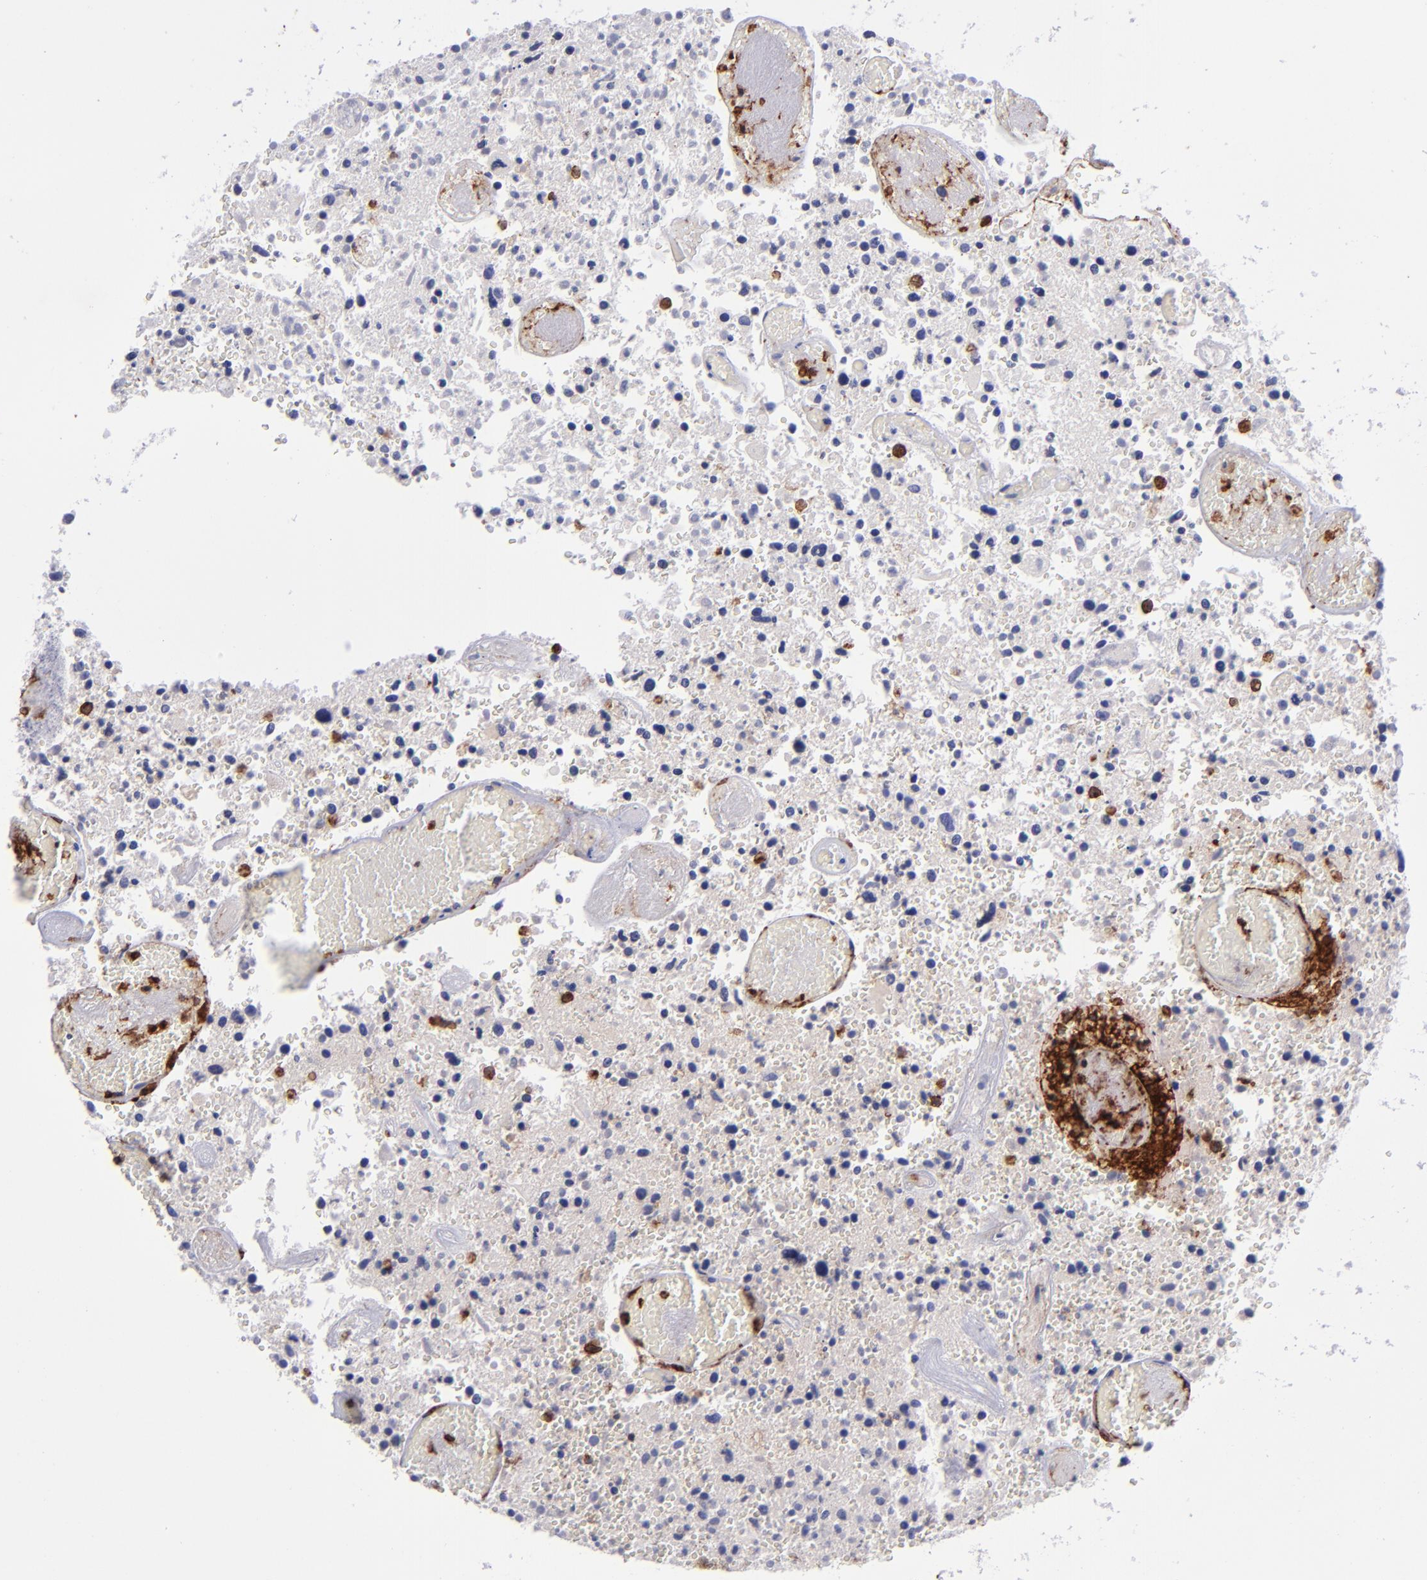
{"staining": {"intensity": "weak", "quantity": "<25%", "location": "cytoplasmic/membranous"}, "tissue": "glioma", "cell_type": "Tumor cells", "image_type": "cancer", "snomed": [{"axis": "morphology", "description": "Glioma, malignant, High grade"}, {"axis": "topography", "description": "Brain"}], "caption": "This is a histopathology image of immunohistochemistry staining of glioma, which shows no expression in tumor cells.", "gene": "ICAM3", "patient": {"sex": "male", "age": 72}}